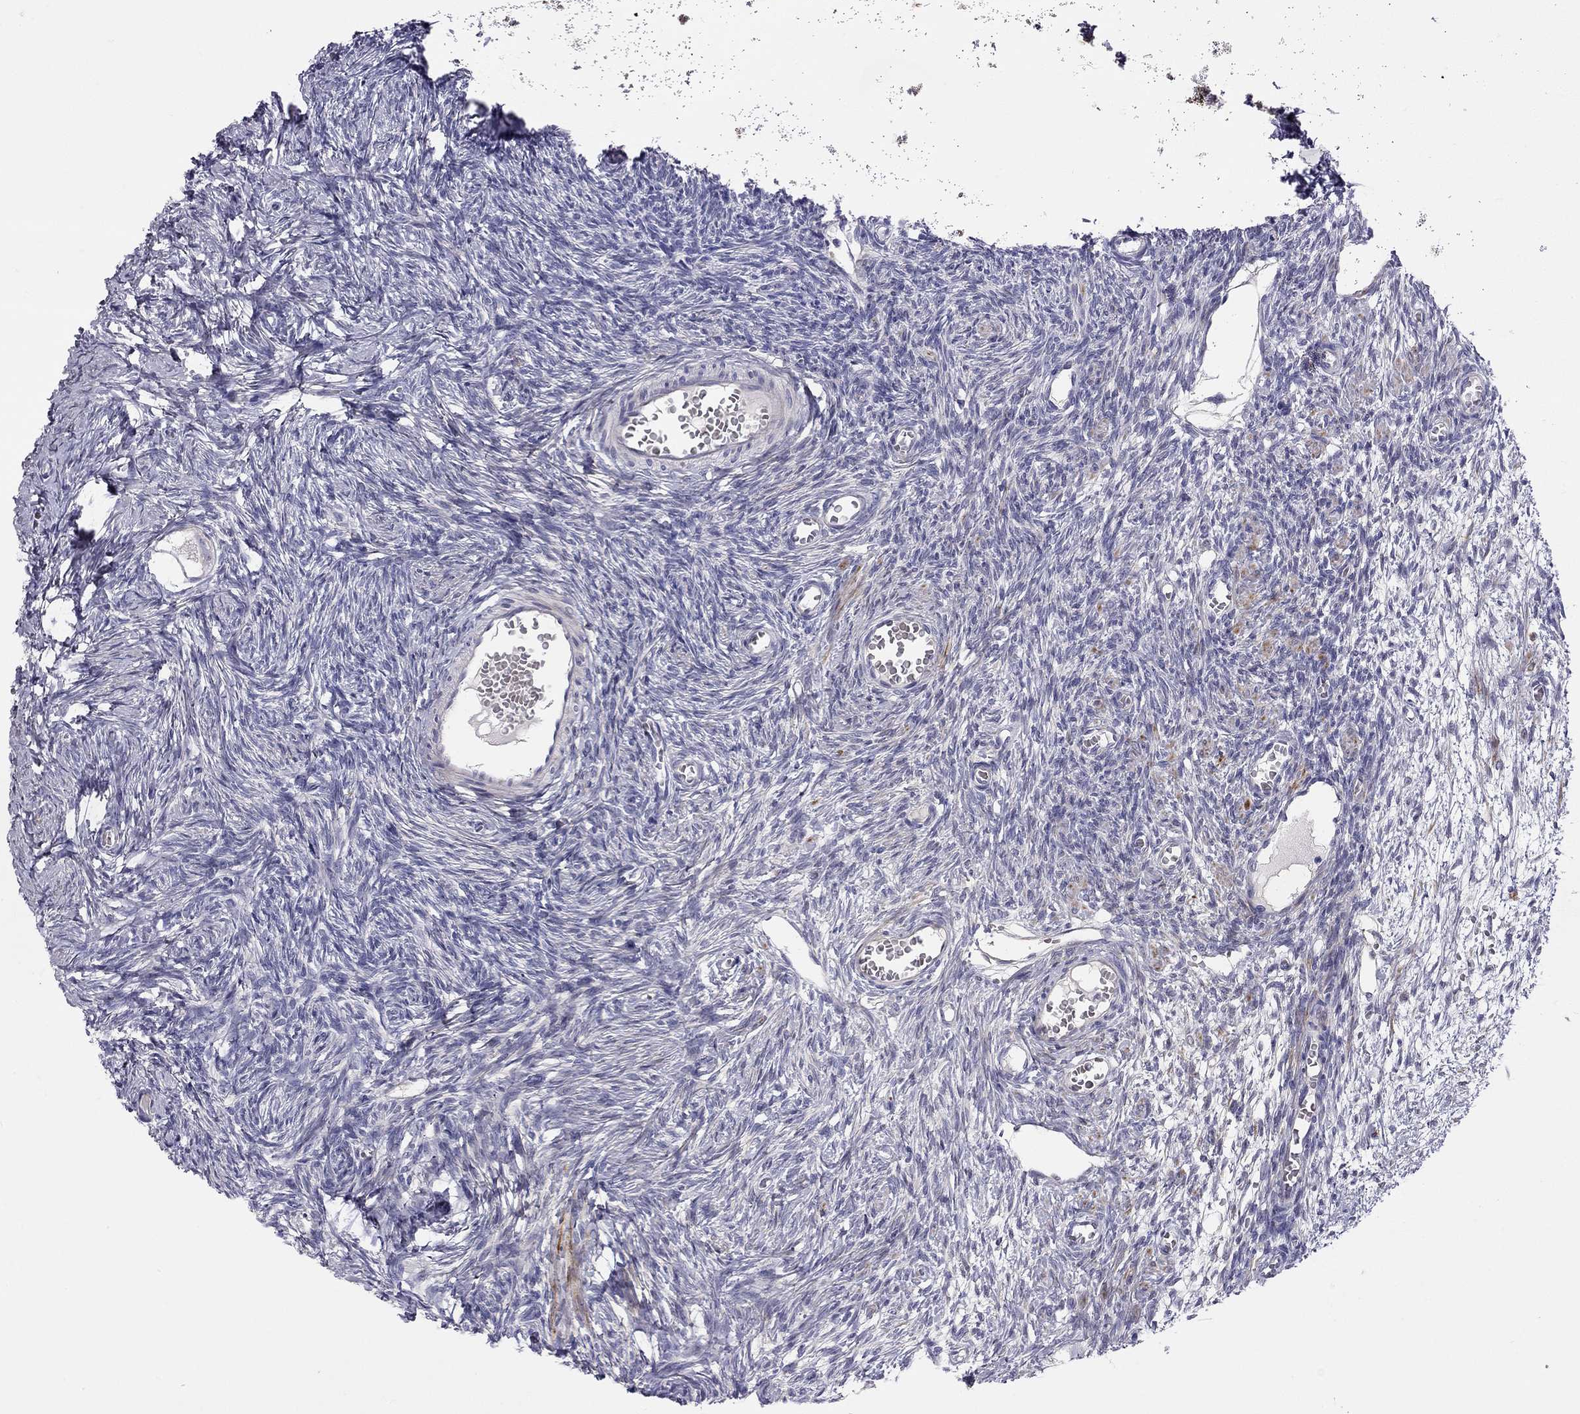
{"staining": {"intensity": "negative", "quantity": "none", "location": "none"}, "tissue": "ovary", "cell_type": "Follicle cells", "image_type": "normal", "snomed": [{"axis": "morphology", "description": "Normal tissue, NOS"}, {"axis": "topography", "description": "Ovary"}], "caption": "DAB (3,3'-diaminobenzidine) immunohistochemical staining of normal ovary shows no significant positivity in follicle cells. The staining was performed using DAB (3,3'-diaminobenzidine) to visualize the protein expression in brown, while the nuclei were stained in blue with hematoxylin (Magnification: 20x).", "gene": "C8orf88", "patient": {"sex": "female", "age": 27}}